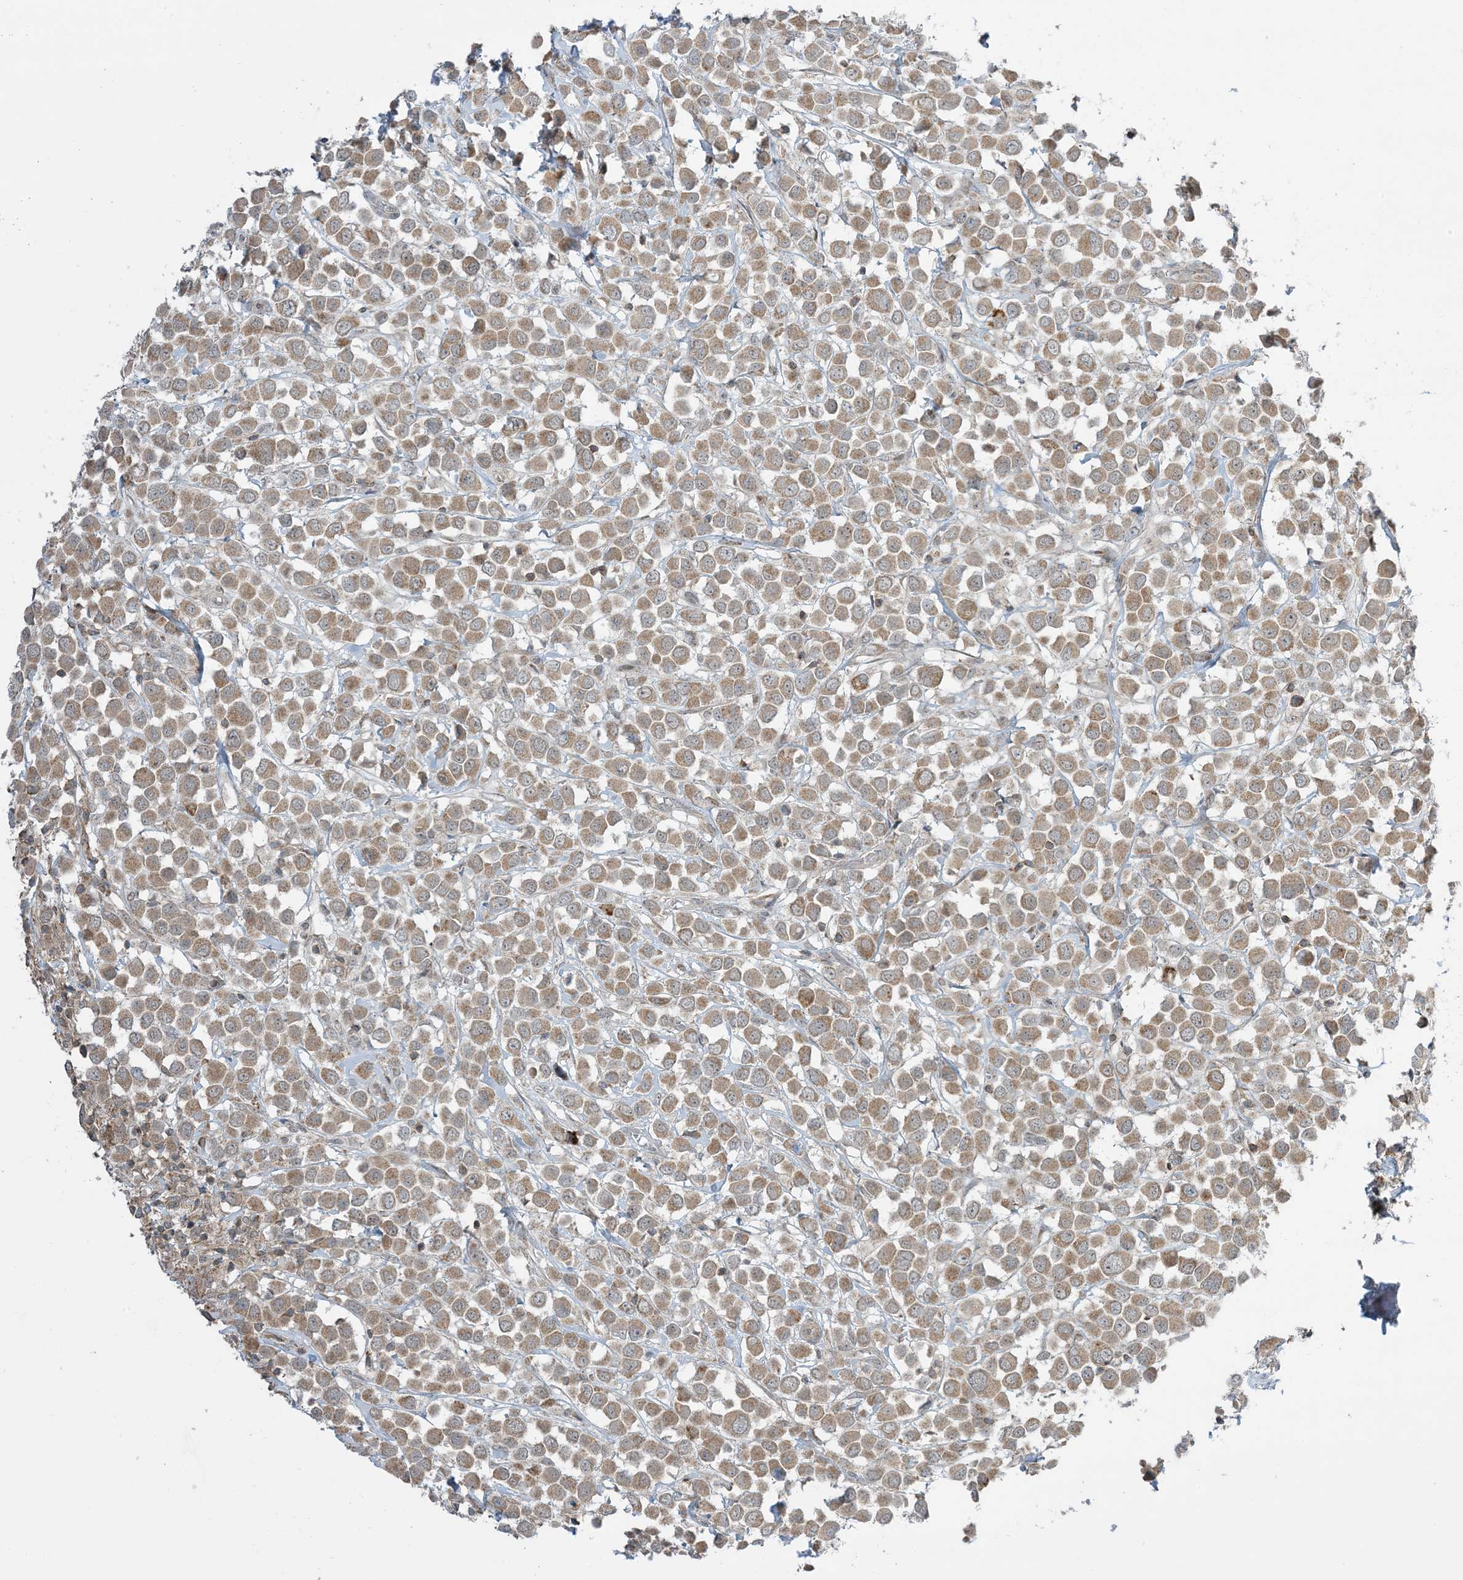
{"staining": {"intensity": "moderate", "quantity": ">75%", "location": "cytoplasmic/membranous"}, "tissue": "breast cancer", "cell_type": "Tumor cells", "image_type": "cancer", "snomed": [{"axis": "morphology", "description": "Duct carcinoma"}, {"axis": "topography", "description": "Breast"}], "caption": "Immunohistochemical staining of human breast cancer (infiltrating ductal carcinoma) displays medium levels of moderate cytoplasmic/membranous positivity in about >75% of tumor cells. (Stains: DAB (3,3'-diaminobenzidine) in brown, nuclei in blue, Microscopy: brightfield microscopy at high magnification).", "gene": "PHLDB2", "patient": {"sex": "female", "age": 61}}